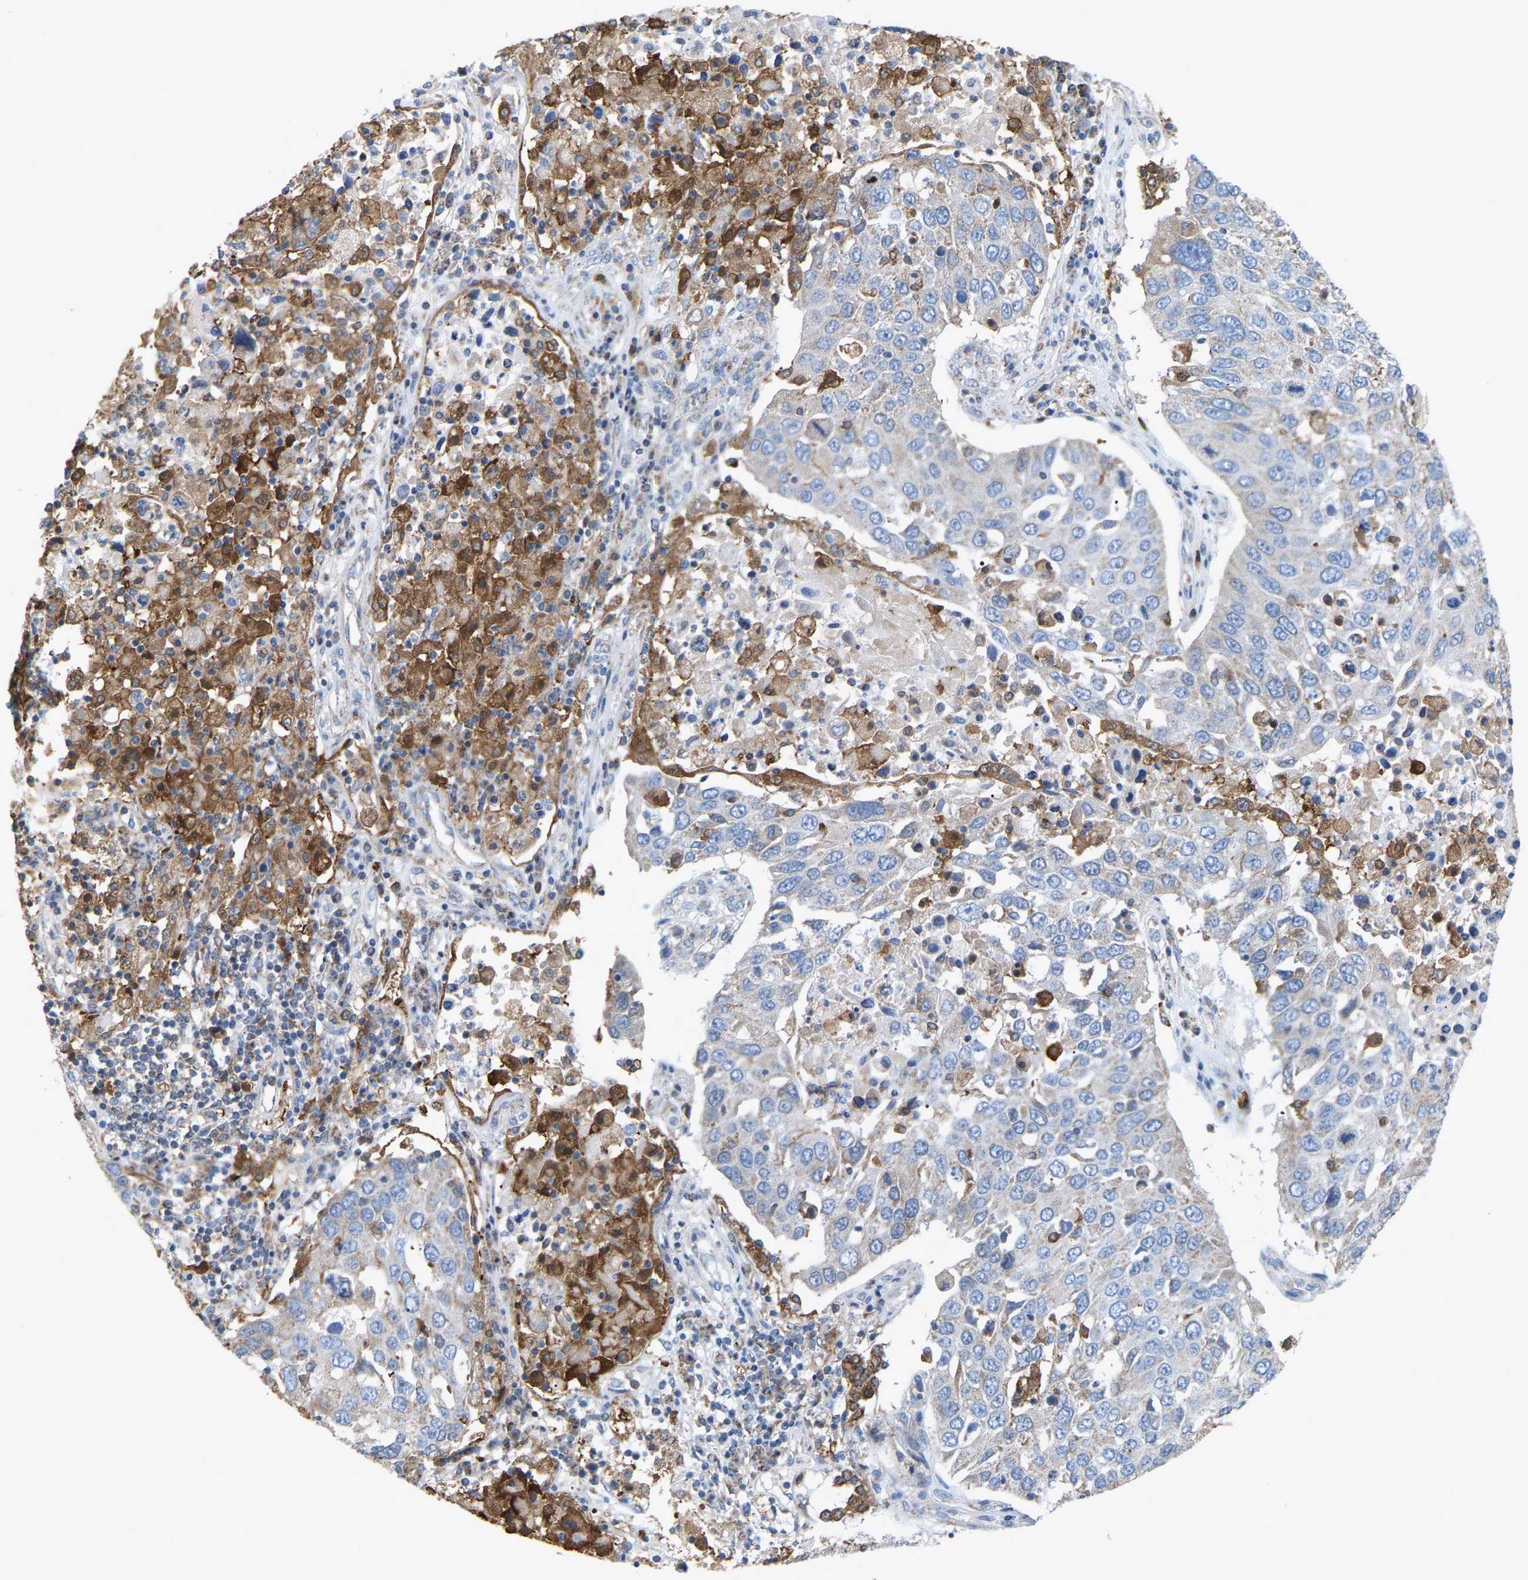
{"staining": {"intensity": "negative", "quantity": "none", "location": "none"}, "tissue": "lung cancer", "cell_type": "Tumor cells", "image_type": "cancer", "snomed": [{"axis": "morphology", "description": "Squamous cell carcinoma, NOS"}, {"axis": "topography", "description": "Lung"}], "caption": "DAB (3,3'-diaminobenzidine) immunohistochemical staining of squamous cell carcinoma (lung) shows no significant expression in tumor cells.", "gene": "CROT", "patient": {"sex": "male", "age": 65}}